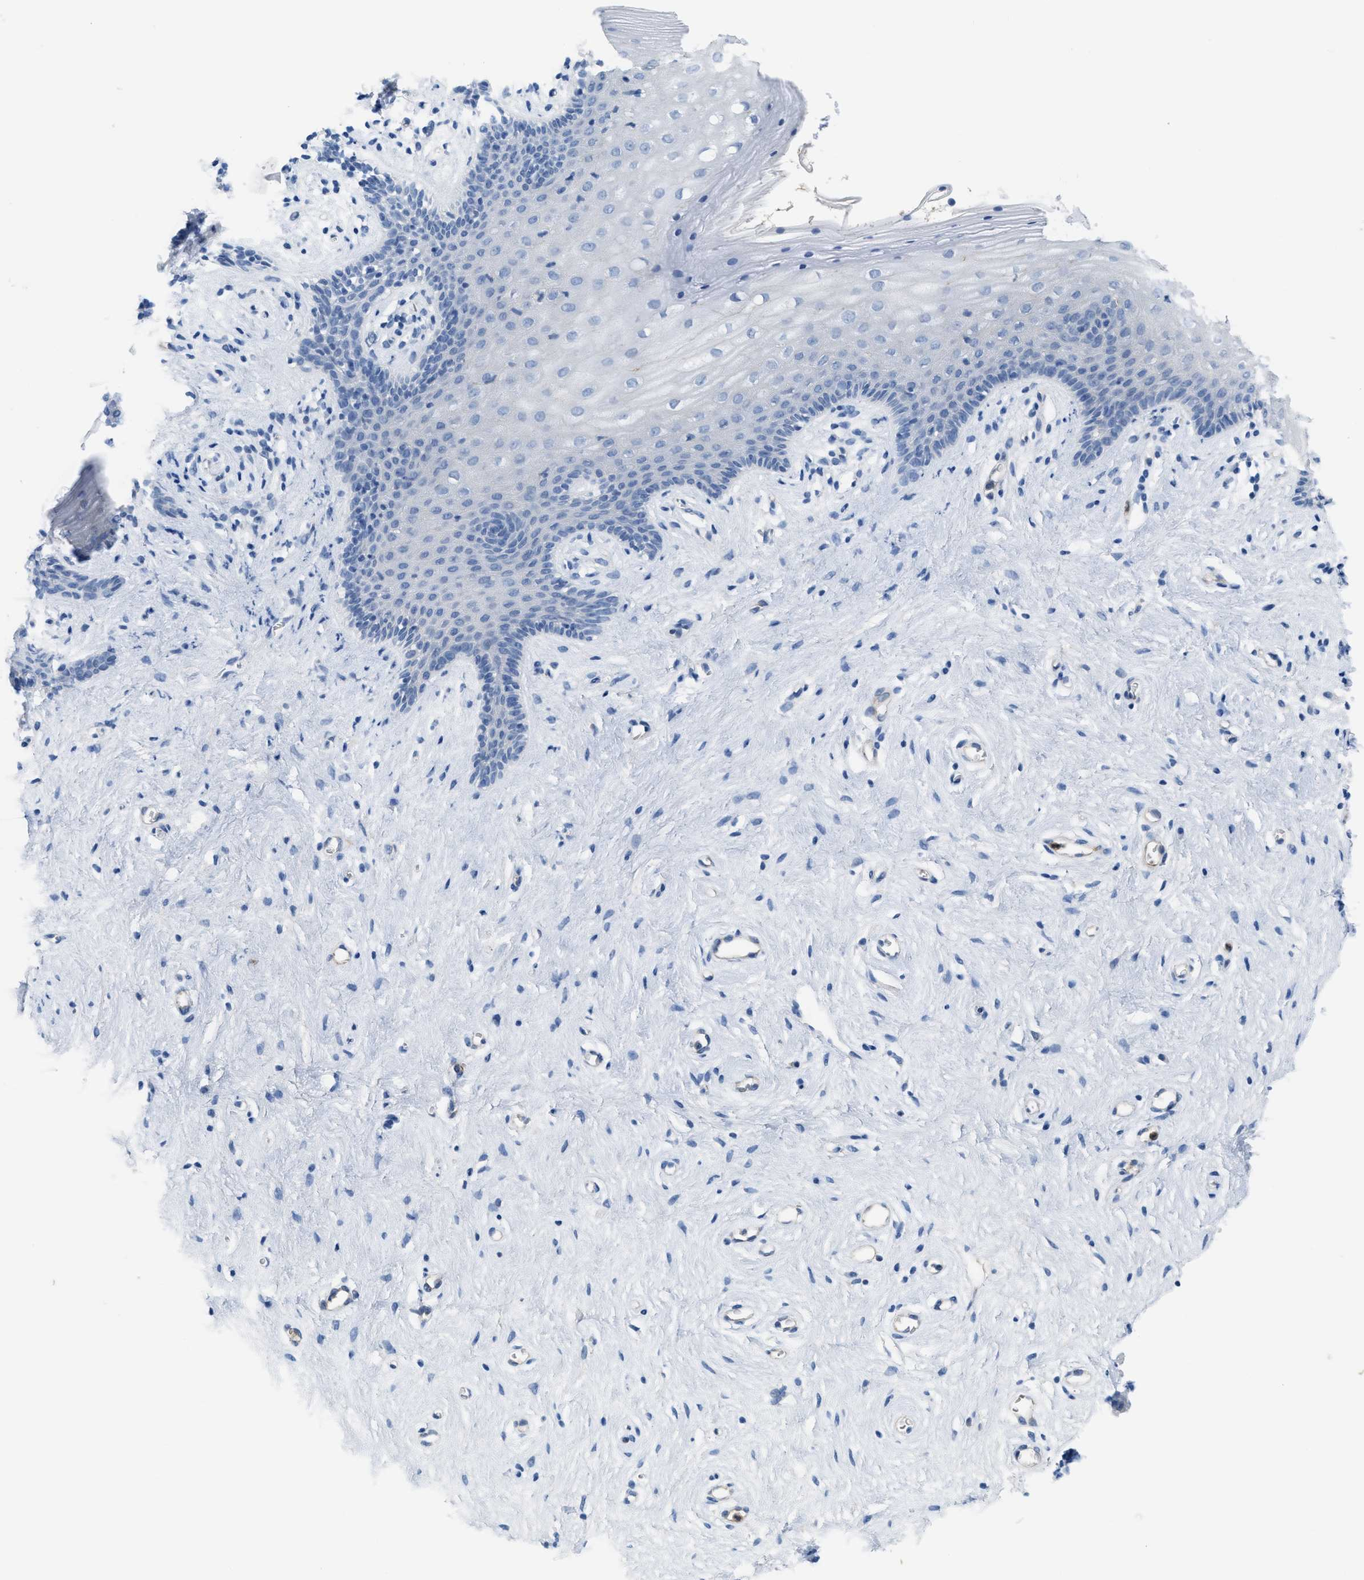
{"staining": {"intensity": "weak", "quantity": "<25%", "location": "cytoplasmic/membranous"}, "tissue": "vagina", "cell_type": "Squamous epithelial cells", "image_type": "normal", "snomed": [{"axis": "morphology", "description": "Normal tissue, NOS"}, {"axis": "topography", "description": "Vagina"}], "caption": "The immunohistochemistry image has no significant expression in squamous epithelial cells of vagina. Nuclei are stained in blue.", "gene": "CRB3", "patient": {"sex": "female", "age": 44}}